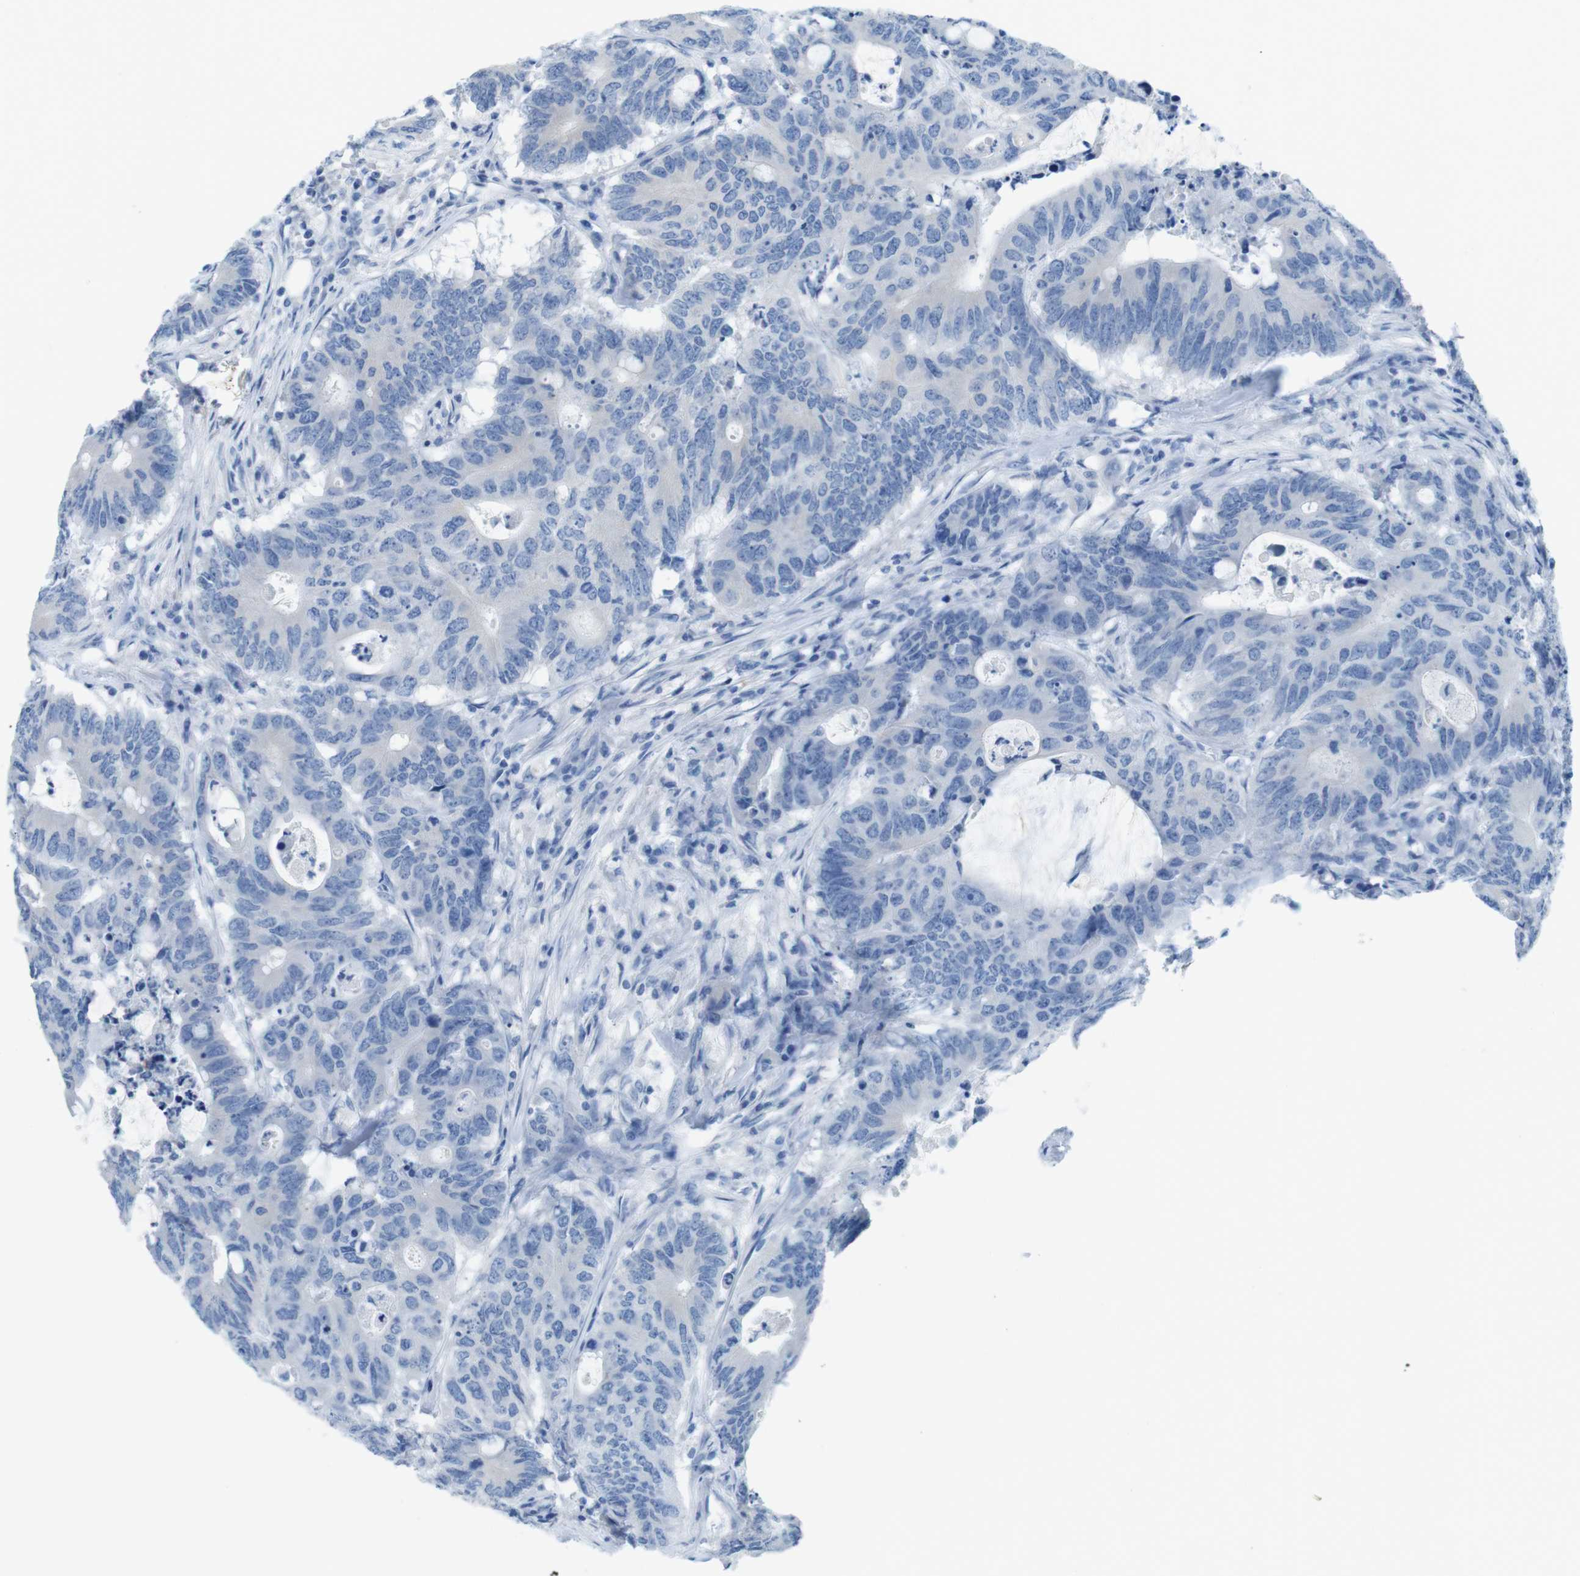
{"staining": {"intensity": "negative", "quantity": "none", "location": "none"}, "tissue": "colorectal cancer", "cell_type": "Tumor cells", "image_type": "cancer", "snomed": [{"axis": "morphology", "description": "Adenocarcinoma, NOS"}, {"axis": "topography", "description": "Colon"}], "caption": "High magnification brightfield microscopy of colorectal cancer (adenocarcinoma) stained with DAB (3,3'-diaminobenzidine) (brown) and counterstained with hematoxylin (blue): tumor cells show no significant staining.", "gene": "GAP43", "patient": {"sex": "male", "age": 71}}